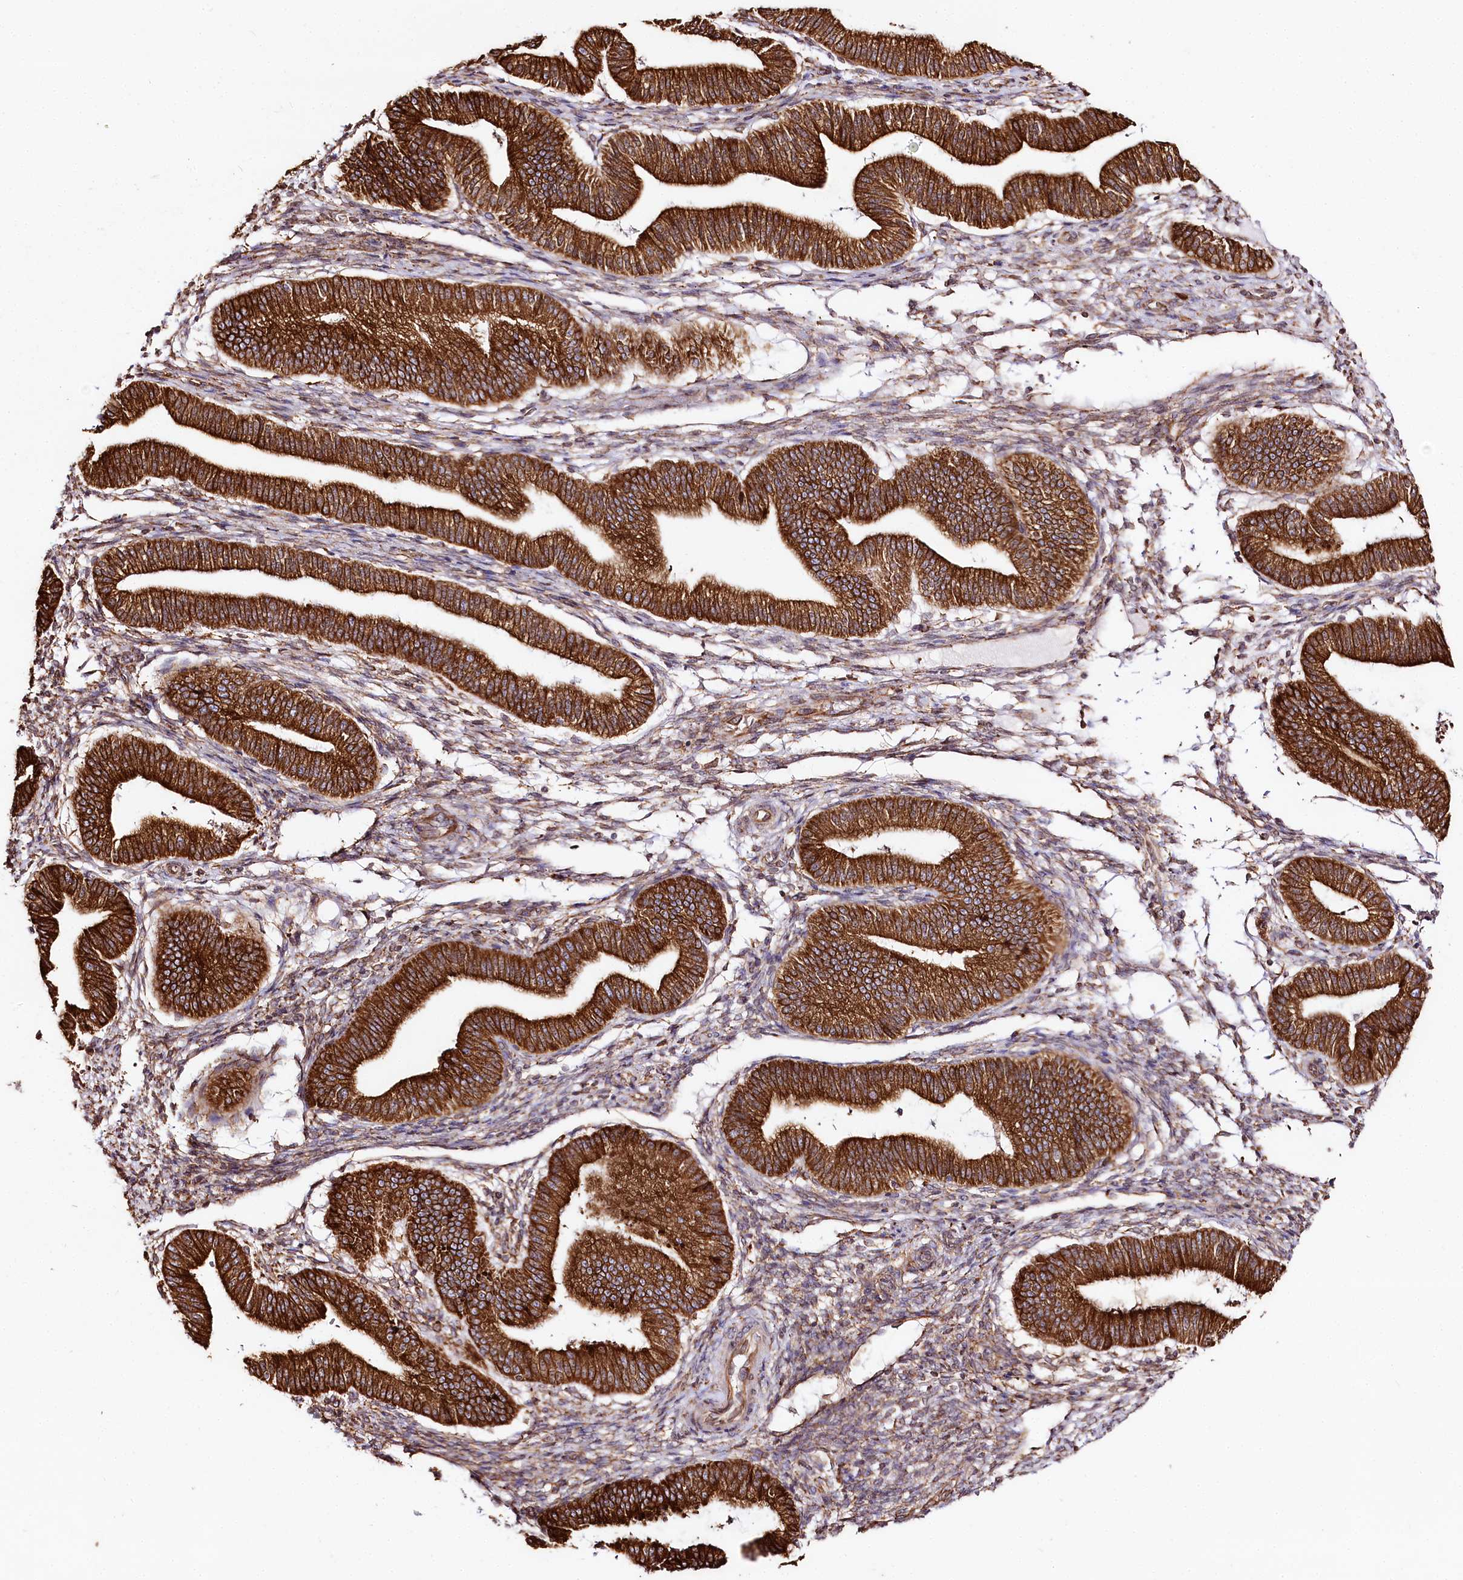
{"staining": {"intensity": "strong", "quantity": "25%-75%", "location": "cytoplasmic/membranous"}, "tissue": "endometrium", "cell_type": "Cells in endometrial stroma", "image_type": "normal", "snomed": [{"axis": "morphology", "description": "Normal tissue, NOS"}, {"axis": "topography", "description": "Endometrium"}], "caption": "Benign endometrium displays strong cytoplasmic/membranous expression in approximately 25%-75% of cells in endometrial stroma, visualized by immunohistochemistry.", "gene": "CNPY2", "patient": {"sex": "female", "age": 39}}